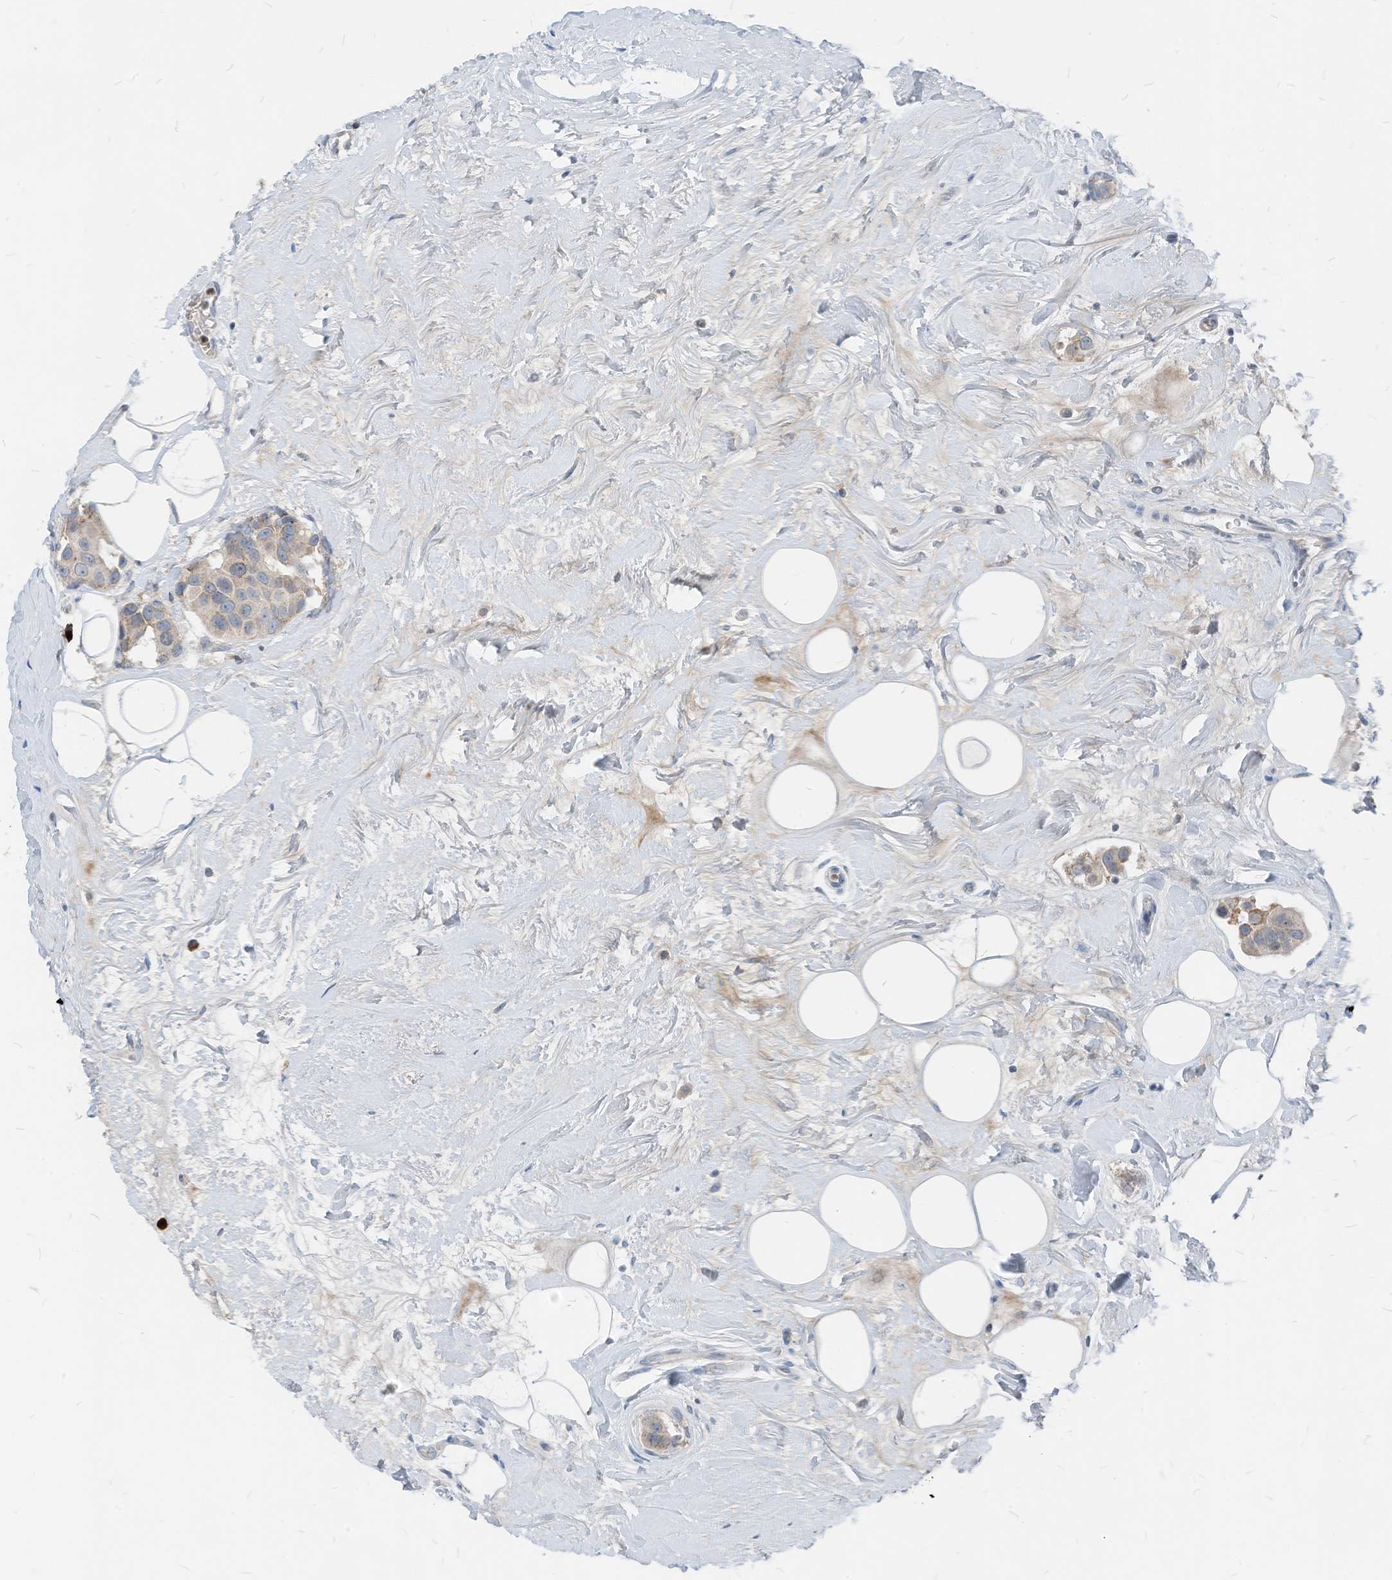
{"staining": {"intensity": "negative", "quantity": "none", "location": "none"}, "tissue": "breast cancer", "cell_type": "Tumor cells", "image_type": "cancer", "snomed": [{"axis": "morphology", "description": "Normal tissue, NOS"}, {"axis": "morphology", "description": "Duct carcinoma"}, {"axis": "topography", "description": "Breast"}], "caption": "Immunohistochemistry photomicrograph of human breast intraductal carcinoma stained for a protein (brown), which exhibits no staining in tumor cells. (Stains: DAB (3,3'-diaminobenzidine) immunohistochemistry with hematoxylin counter stain, Microscopy: brightfield microscopy at high magnification).", "gene": "CHMP2B", "patient": {"sex": "female", "age": 39}}